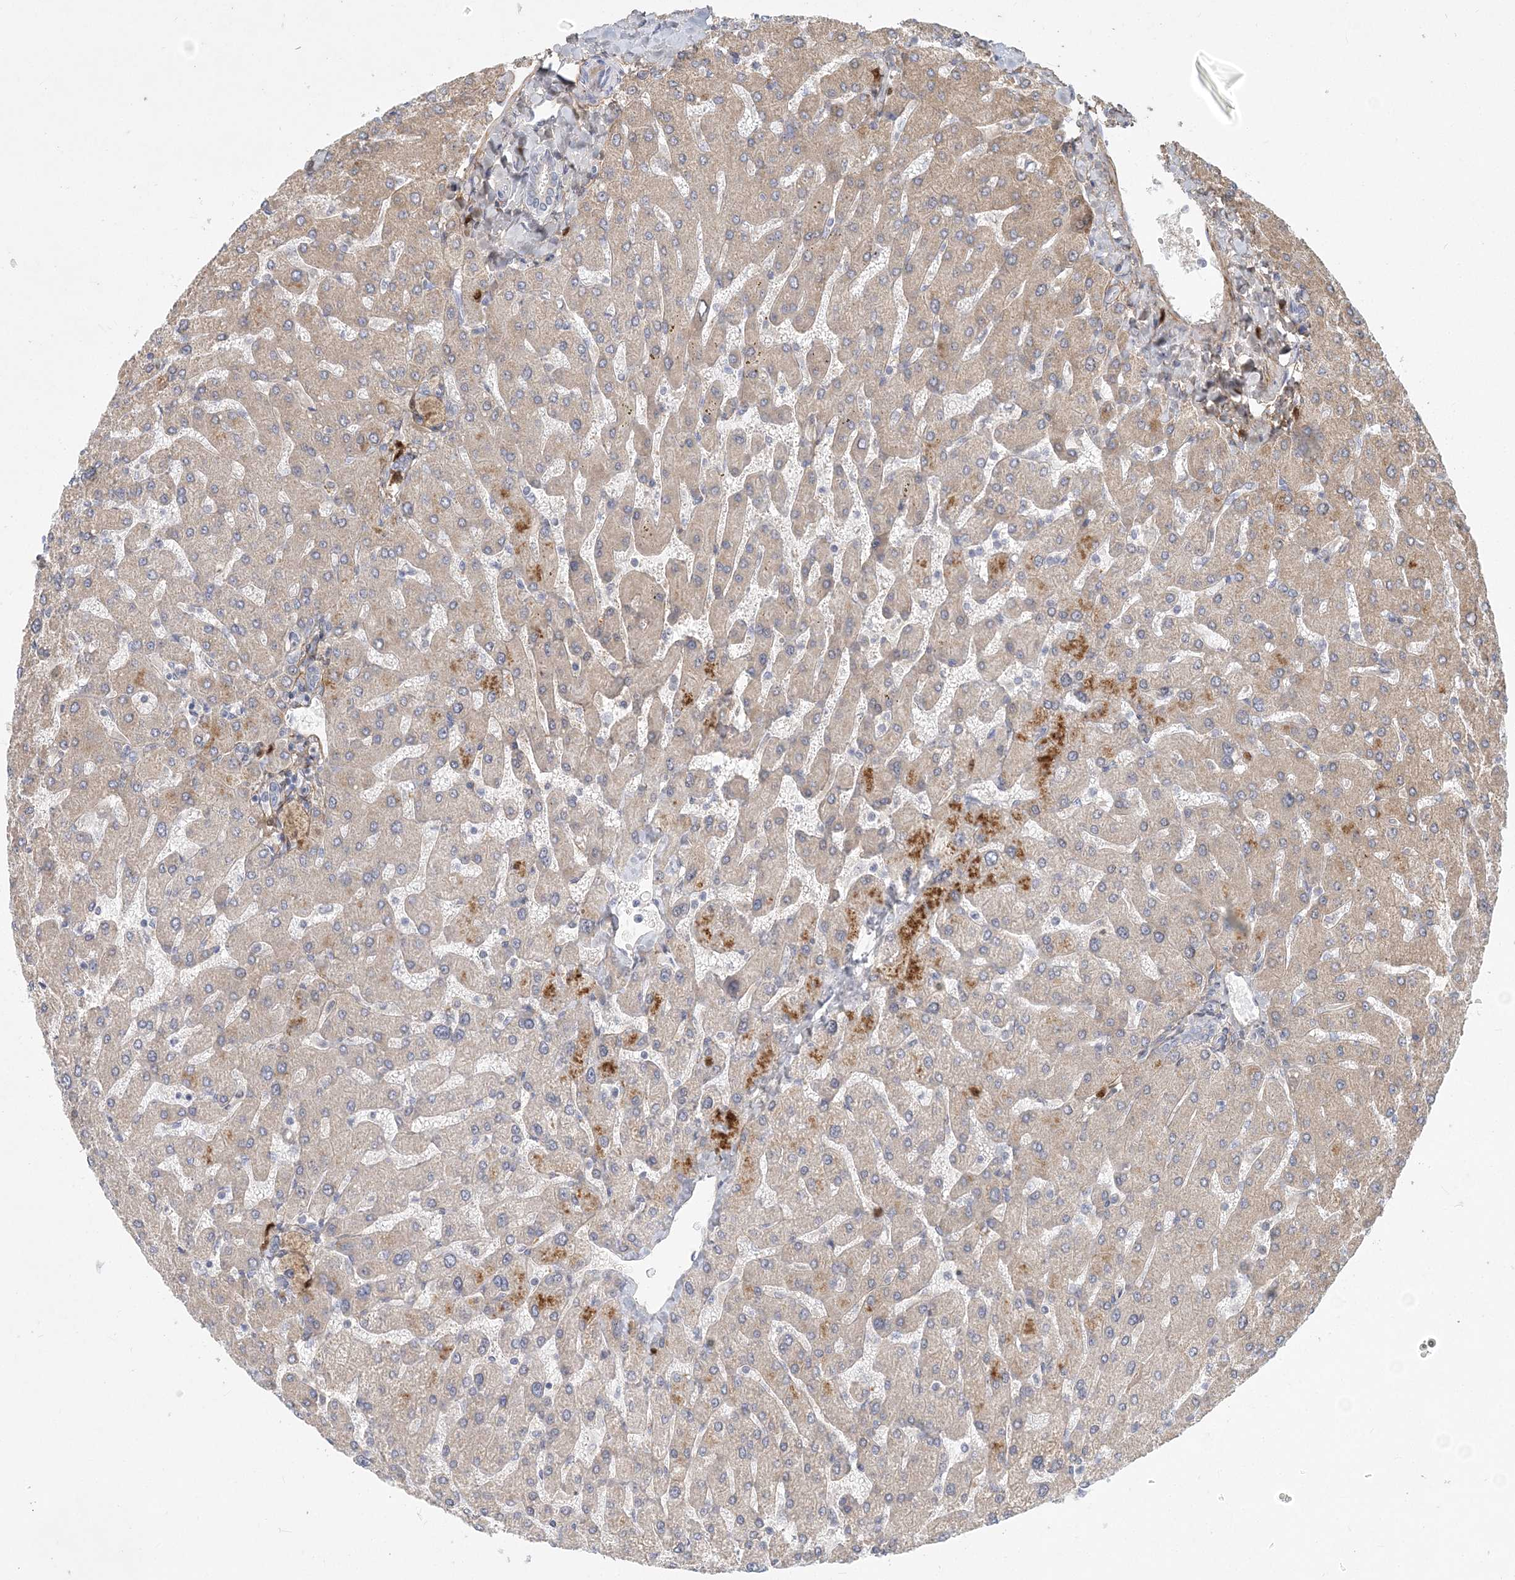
{"staining": {"intensity": "negative", "quantity": "none", "location": "none"}, "tissue": "liver", "cell_type": "Cholangiocytes", "image_type": "normal", "snomed": [{"axis": "morphology", "description": "Normal tissue, NOS"}, {"axis": "topography", "description": "Liver"}], "caption": "This is an IHC image of unremarkable liver. There is no staining in cholangiocytes.", "gene": "GMPPA", "patient": {"sex": "male", "age": 55}}